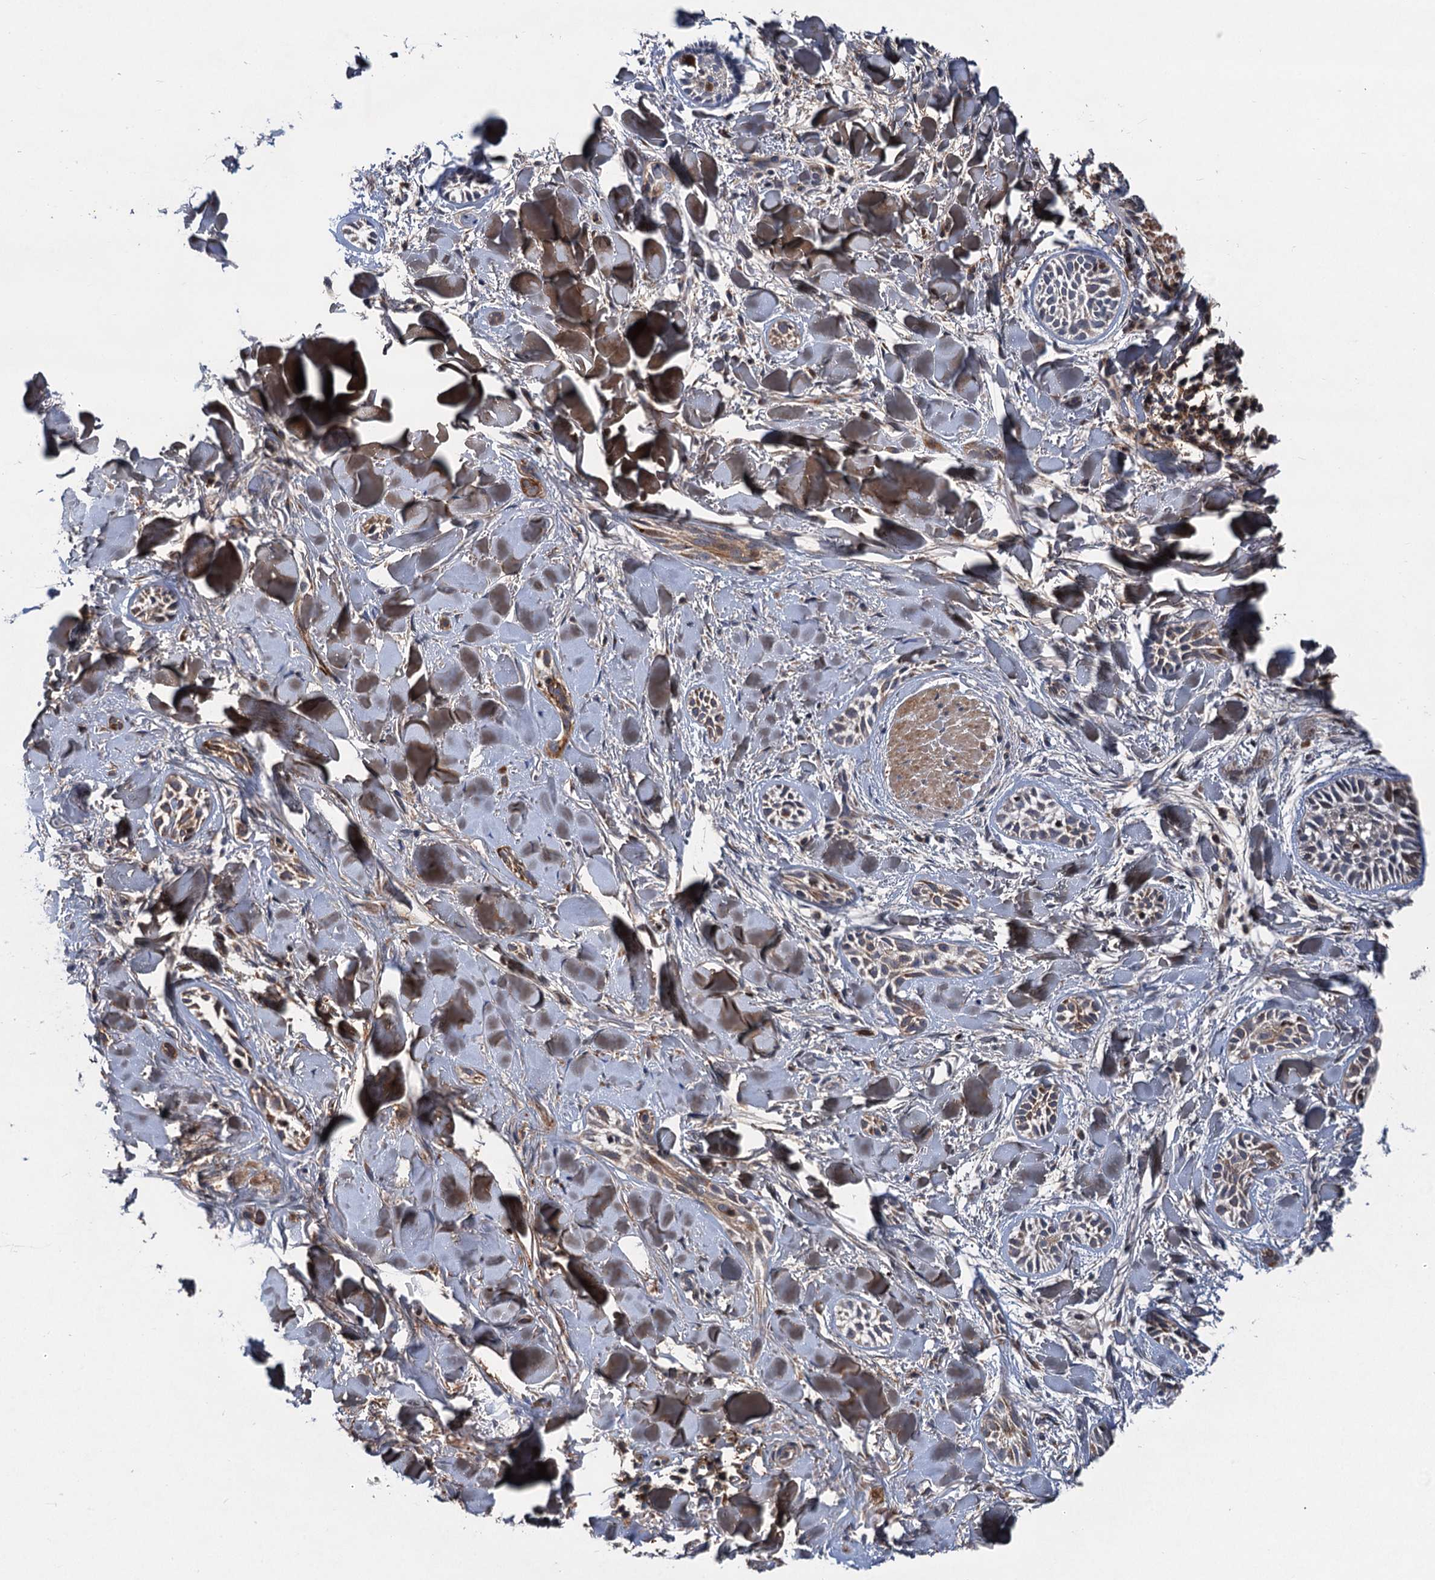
{"staining": {"intensity": "negative", "quantity": "none", "location": "none"}, "tissue": "skin cancer", "cell_type": "Tumor cells", "image_type": "cancer", "snomed": [{"axis": "morphology", "description": "Basal cell carcinoma"}, {"axis": "topography", "description": "Skin"}], "caption": "This photomicrograph is of skin cancer (basal cell carcinoma) stained with immunohistochemistry to label a protein in brown with the nuclei are counter-stained blue. There is no staining in tumor cells.", "gene": "TRAF7", "patient": {"sex": "female", "age": 59}}